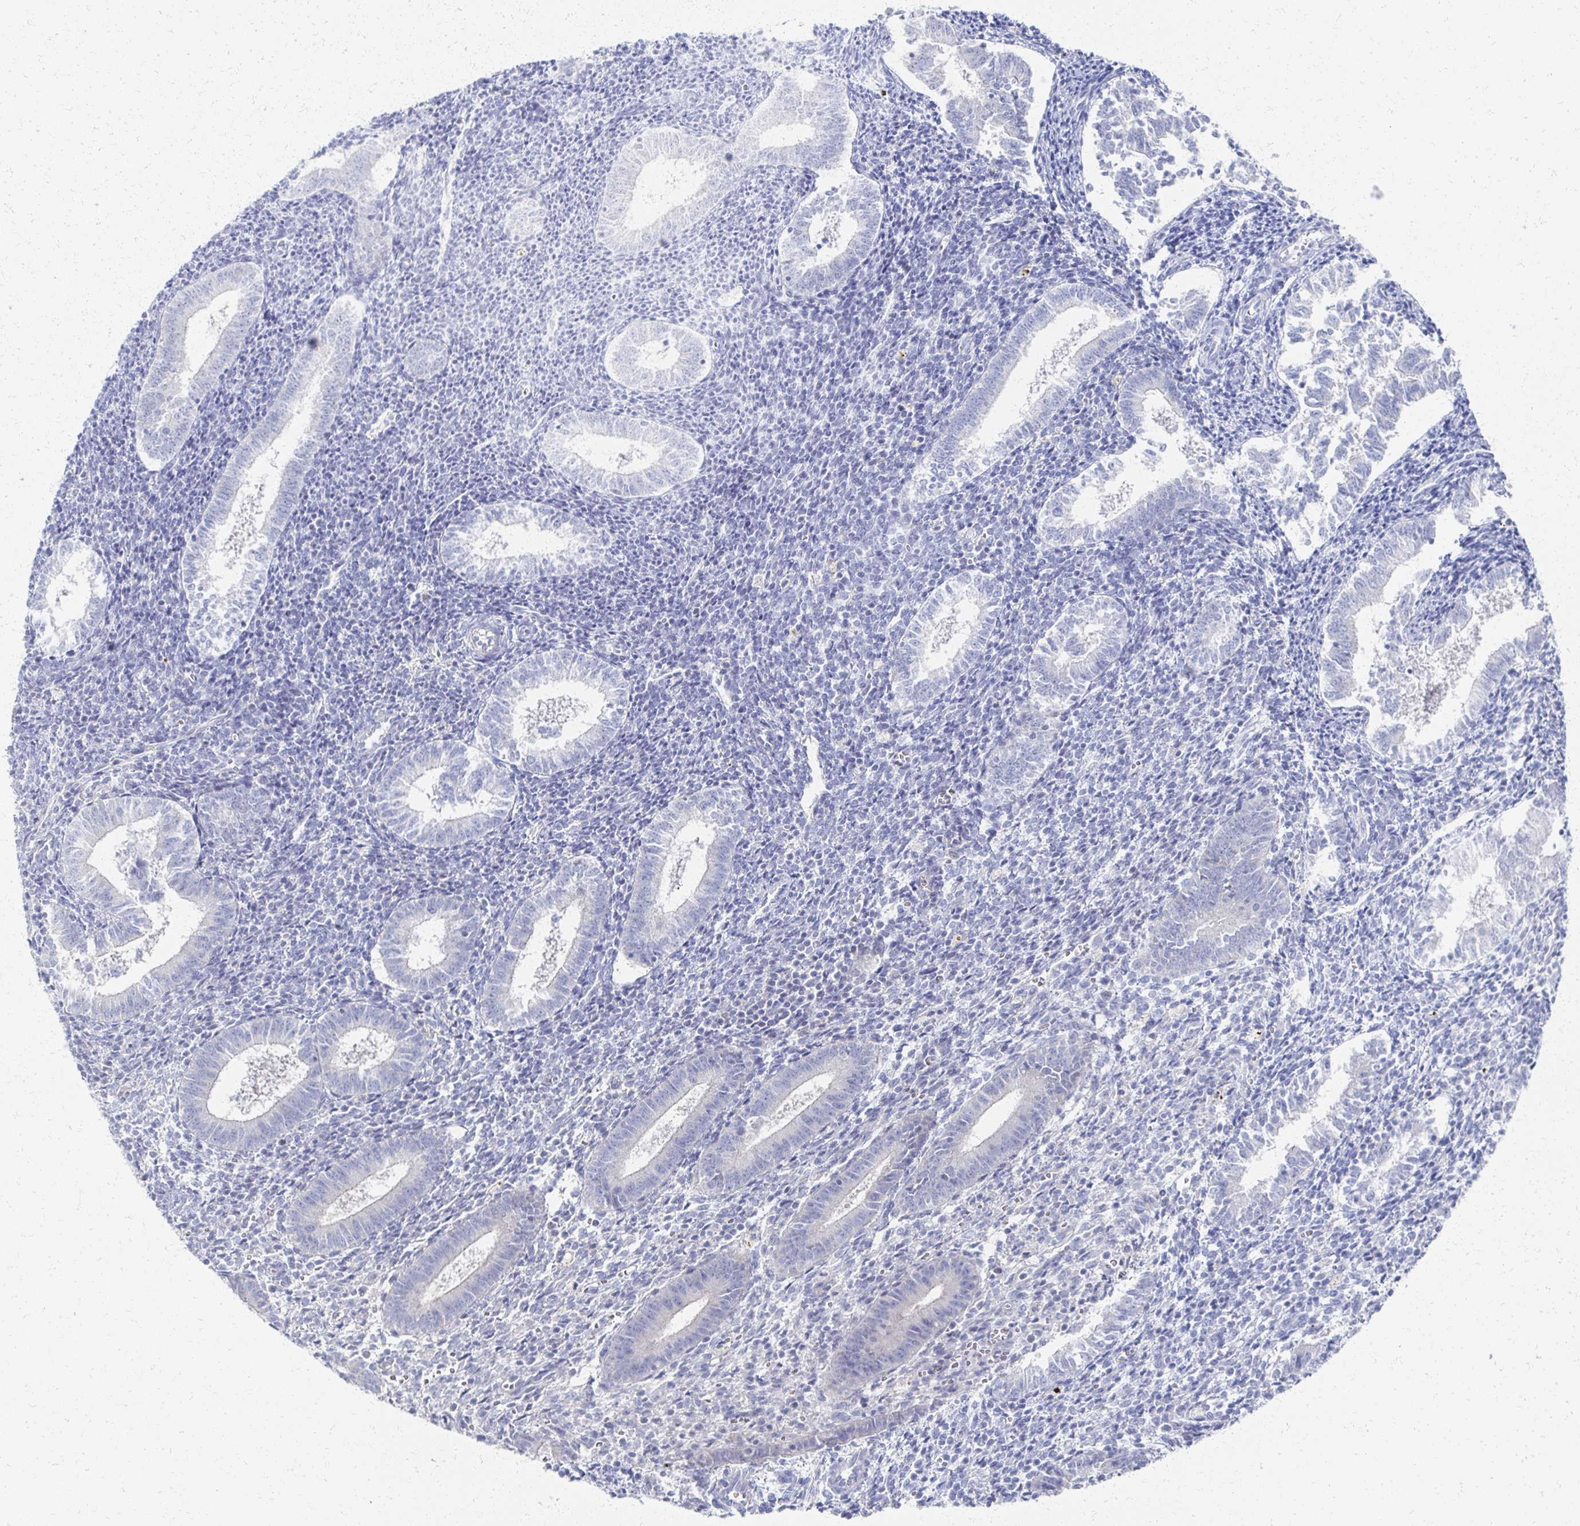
{"staining": {"intensity": "negative", "quantity": "none", "location": "none"}, "tissue": "endometrium", "cell_type": "Cells in endometrial stroma", "image_type": "normal", "snomed": [{"axis": "morphology", "description": "Normal tissue, NOS"}, {"axis": "topography", "description": "Endometrium"}], "caption": "This is an immunohistochemistry micrograph of unremarkable endometrium. There is no expression in cells in endometrial stroma.", "gene": "PRR20A", "patient": {"sex": "female", "age": 25}}